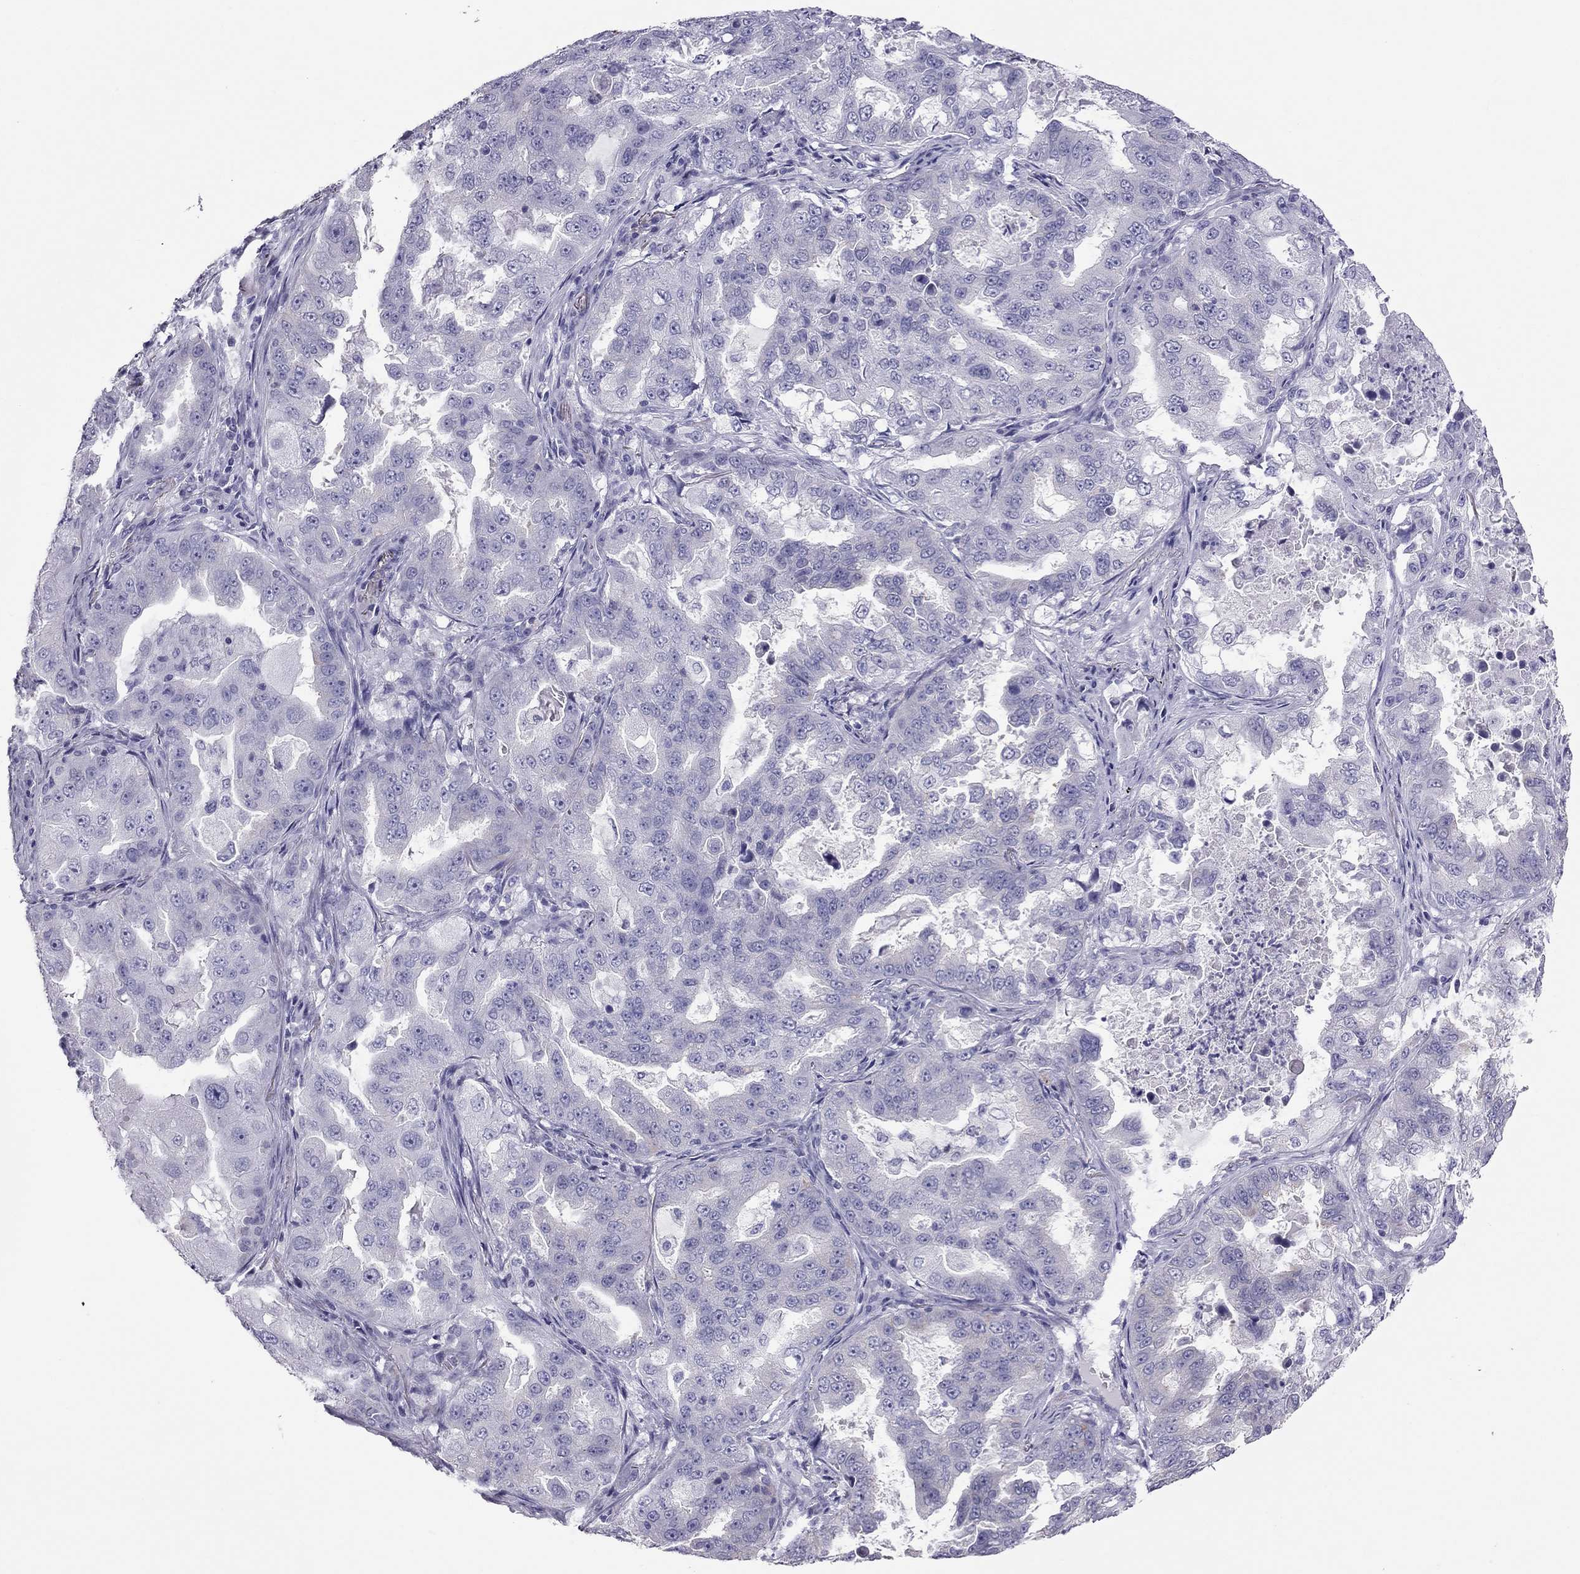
{"staining": {"intensity": "negative", "quantity": "none", "location": "none"}, "tissue": "lung cancer", "cell_type": "Tumor cells", "image_type": "cancer", "snomed": [{"axis": "morphology", "description": "Adenocarcinoma, NOS"}, {"axis": "topography", "description": "Lung"}], "caption": "A photomicrograph of human lung adenocarcinoma is negative for staining in tumor cells.", "gene": "TEX14", "patient": {"sex": "female", "age": 61}}